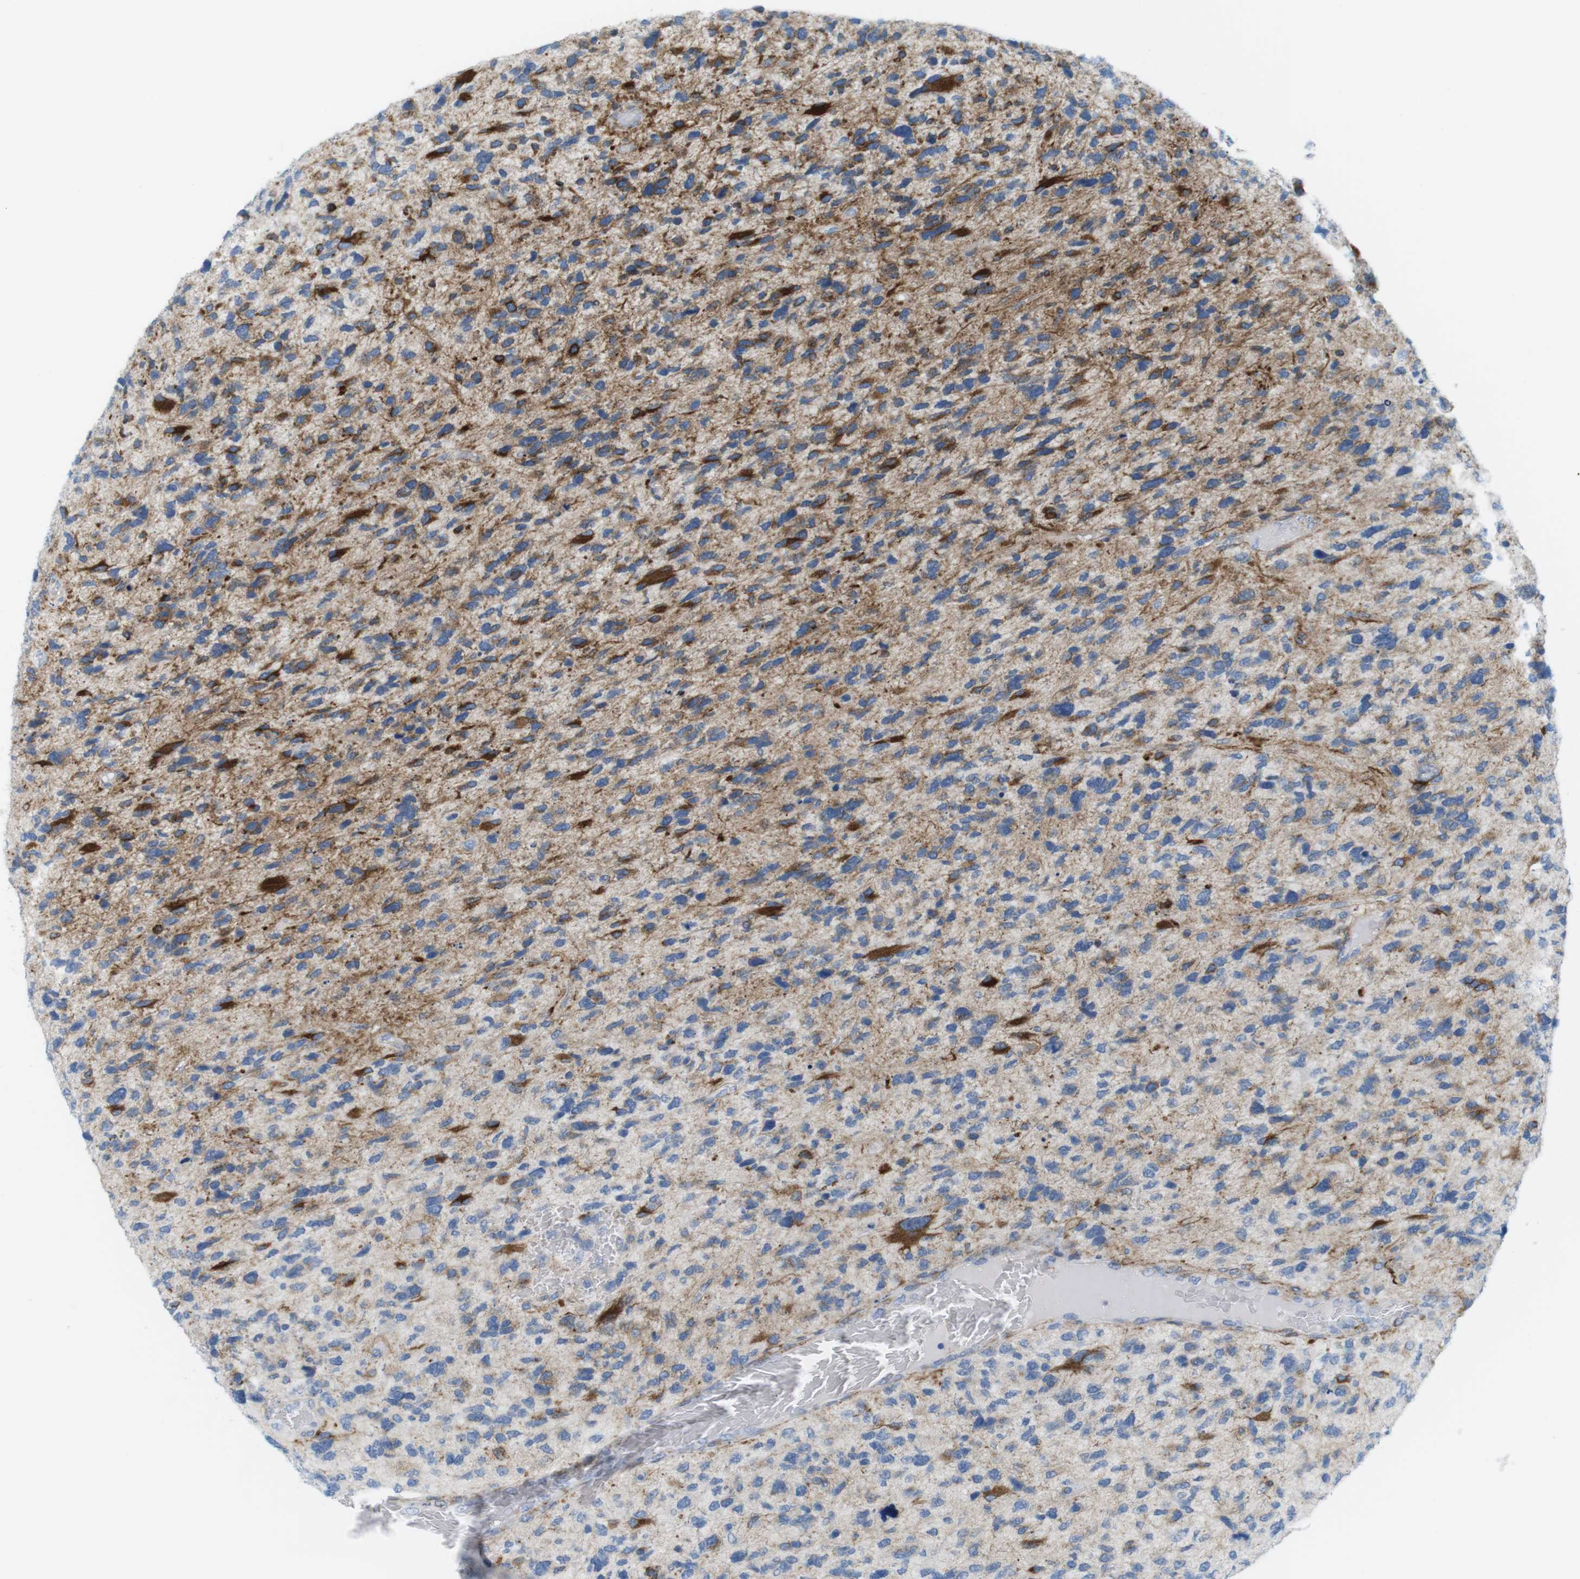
{"staining": {"intensity": "strong", "quantity": "<25%", "location": "cytoplasmic/membranous"}, "tissue": "glioma", "cell_type": "Tumor cells", "image_type": "cancer", "snomed": [{"axis": "morphology", "description": "Glioma, malignant, High grade"}, {"axis": "topography", "description": "Brain"}], "caption": "Human glioma stained with a brown dye shows strong cytoplasmic/membranous positive staining in approximately <25% of tumor cells.", "gene": "MYH9", "patient": {"sex": "female", "age": 58}}